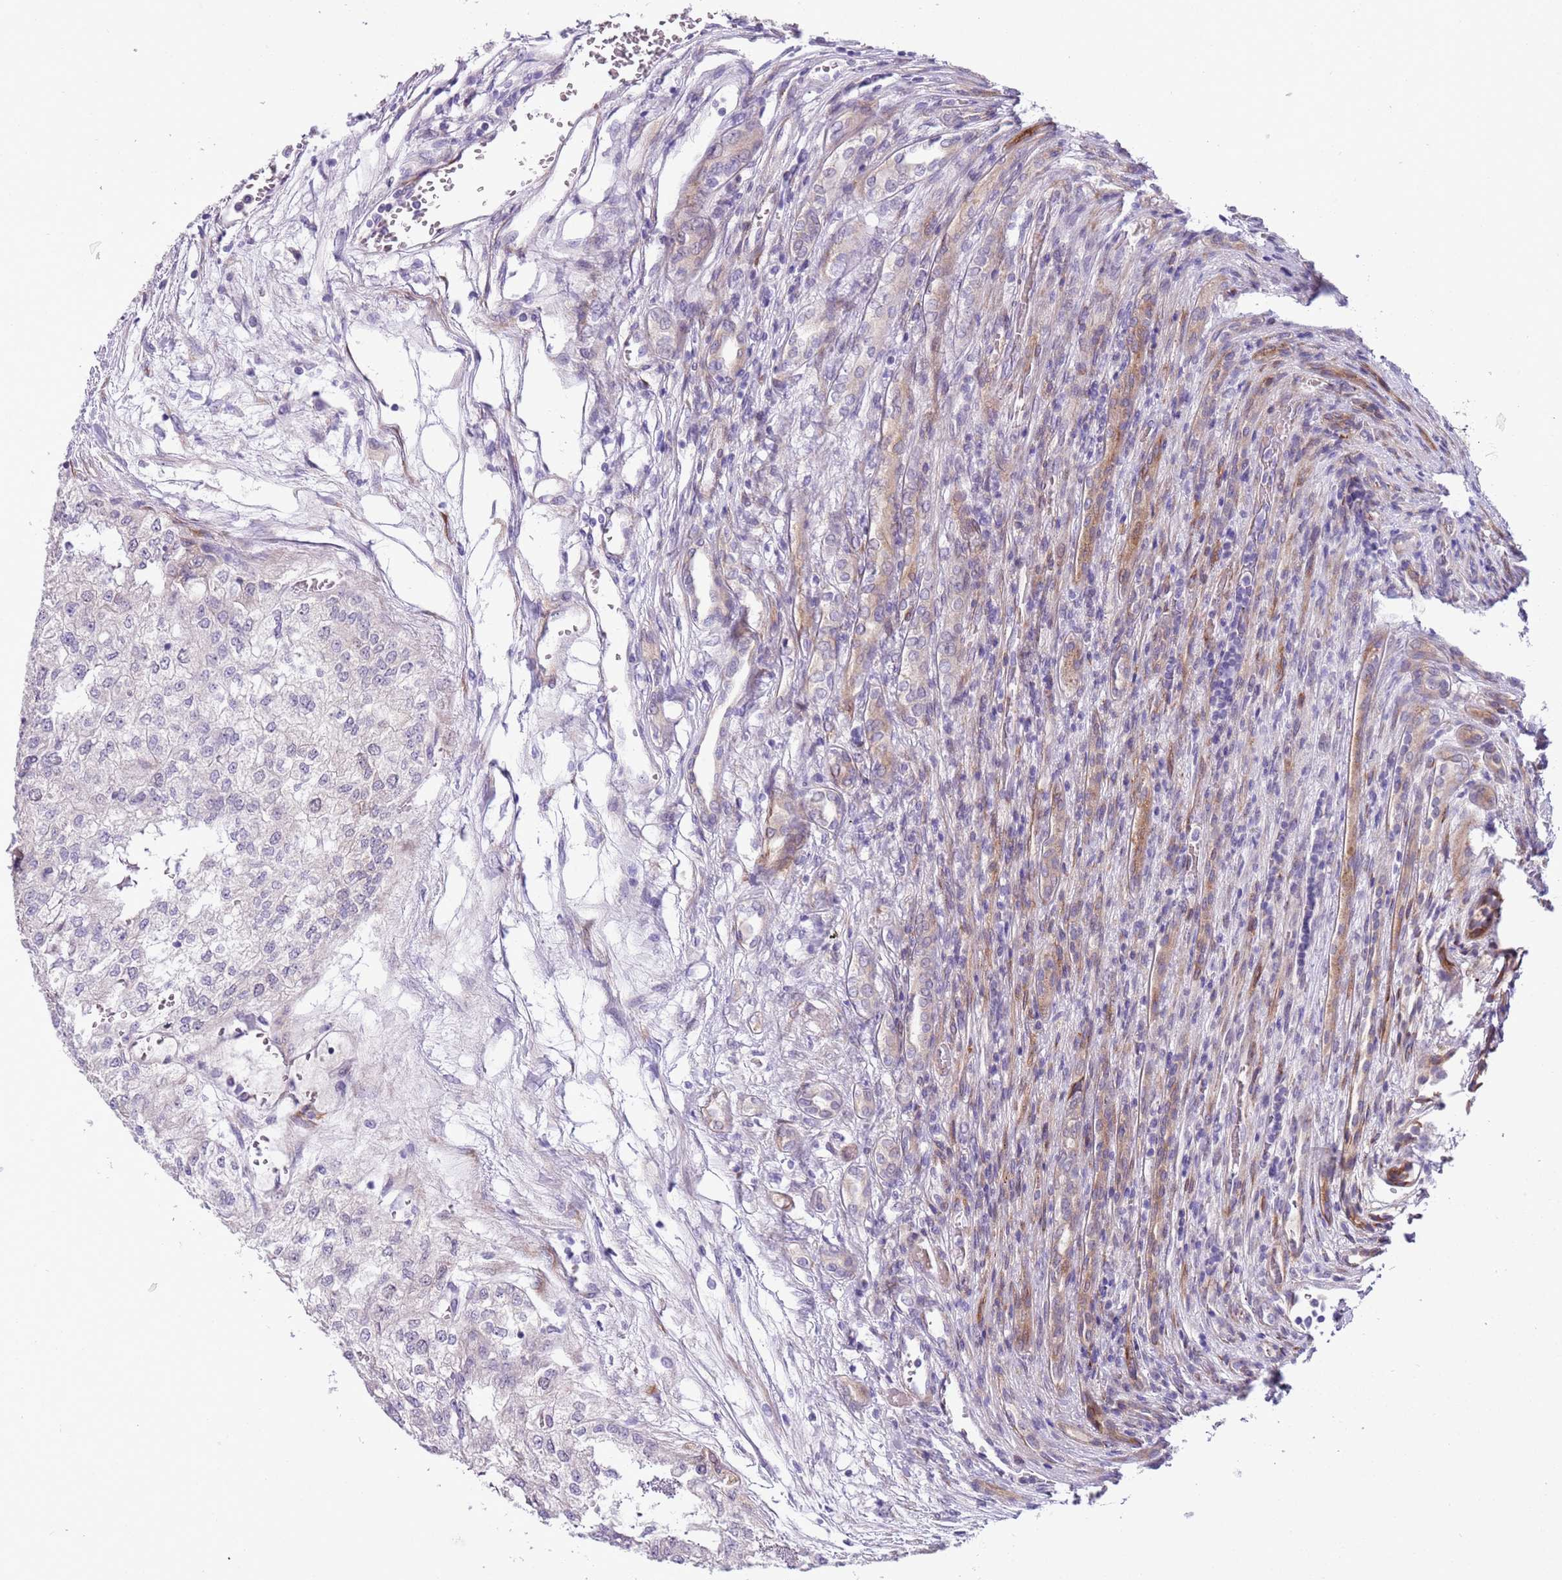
{"staining": {"intensity": "negative", "quantity": "none", "location": "none"}, "tissue": "renal cancer", "cell_type": "Tumor cells", "image_type": "cancer", "snomed": [{"axis": "morphology", "description": "Adenocarcinoma, NOS"}, {"axis": "topography", "description": "Kidney"}], "caption": "Image shows no significant protein expression in tumor cells of renal cancer (adenocarcinoma).", "gene": "MRPL32", "patient": {"sex": "female", "age": 54}}